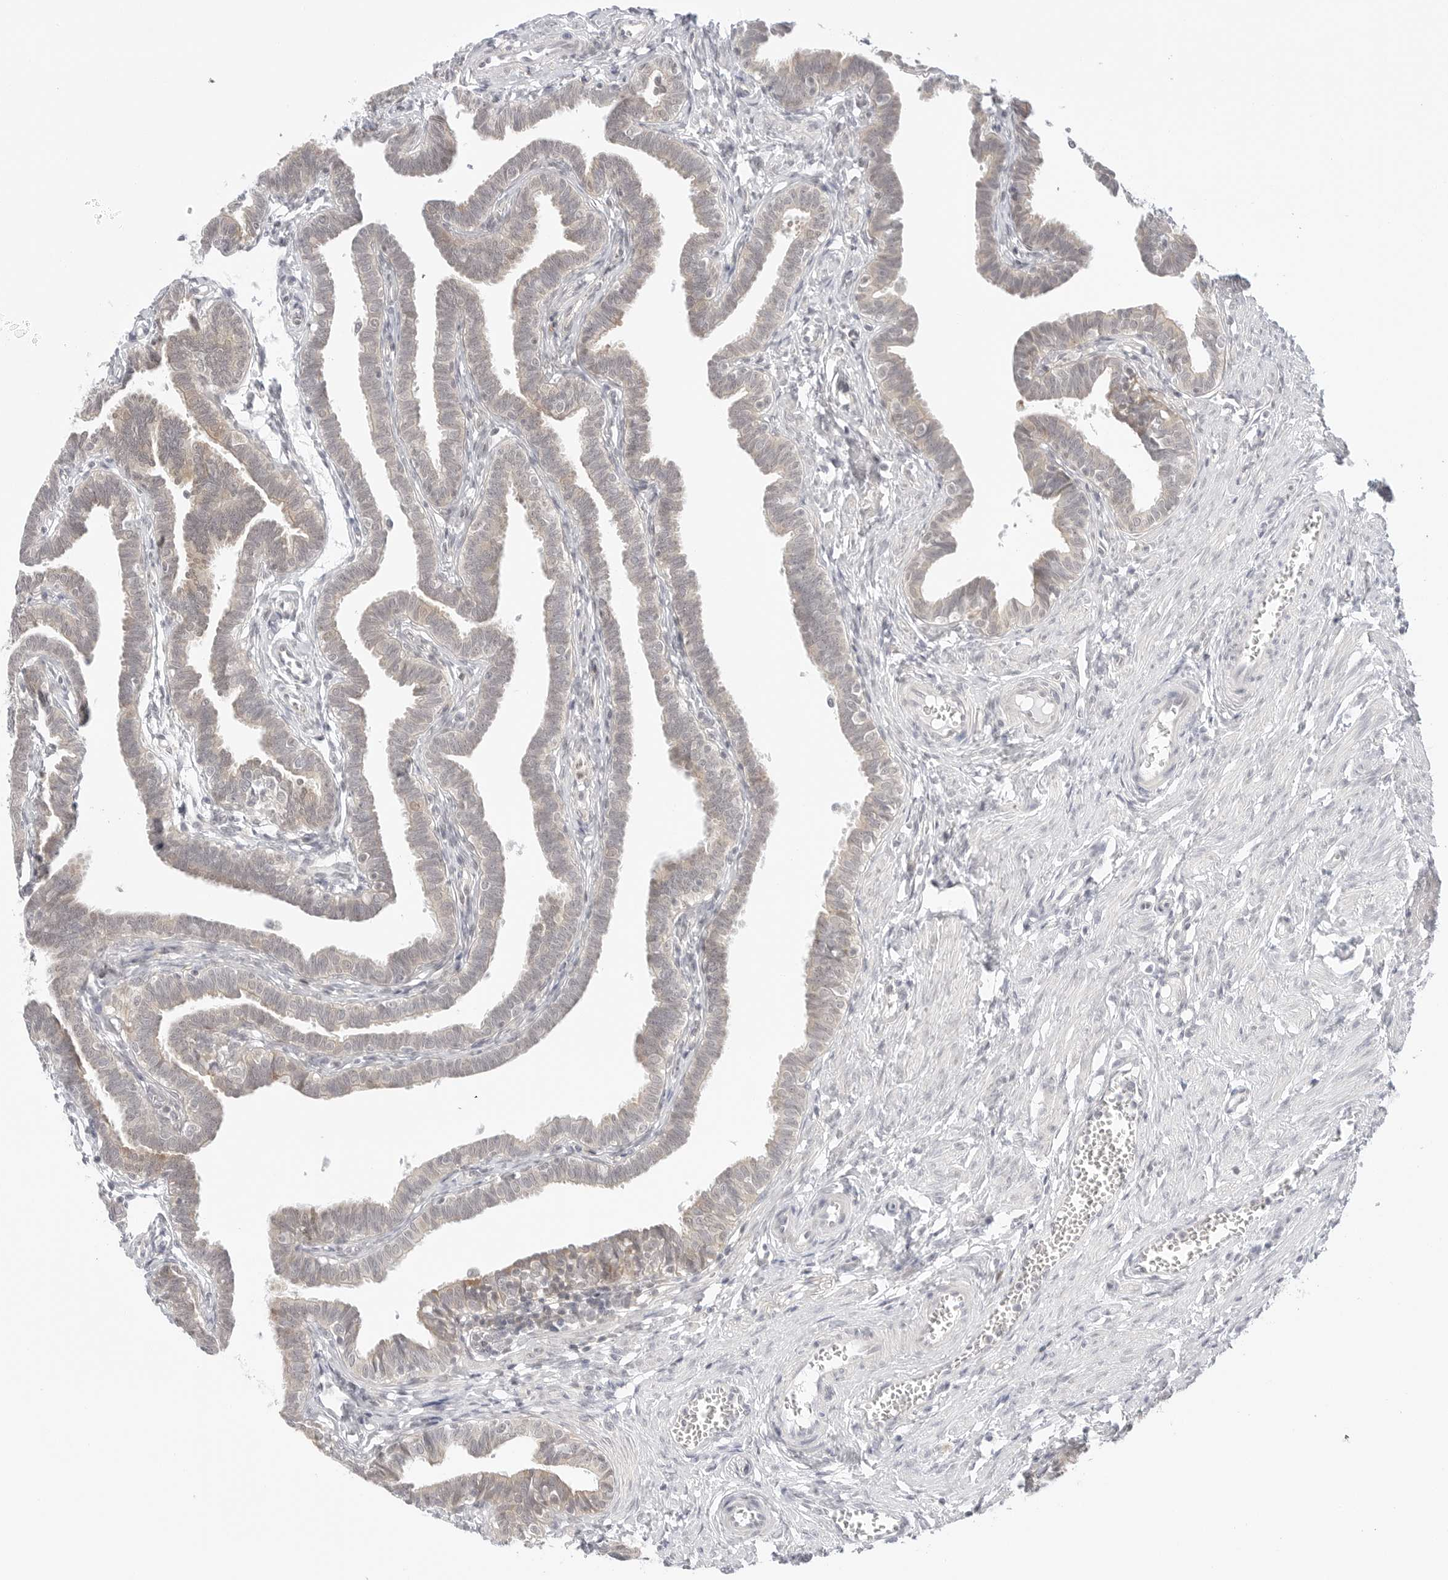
{"staining": {"intensity": "weak", "quantity": "25%-75%", "location": "cytoplasmic/membranous"}, "tissue": "fallopian tube", "cell_type": "Glandular cells", "image_type": "normal", "snomed": [{"axis": "morphology", "description": "Normal tissue, NOS"}, {"axis": "topography", "description": "Fallopian tube"}, {"axis": "topography", "description": "Ovary"}], "caption": "Brown immunohistochemical staining in normal human fallopian tube displays weak cytoplasmic/membranous positivity in approximately 25%-75% of glandular cells.", "gene": "TCP1", "patient": {"sex": "female", "age": 23}}